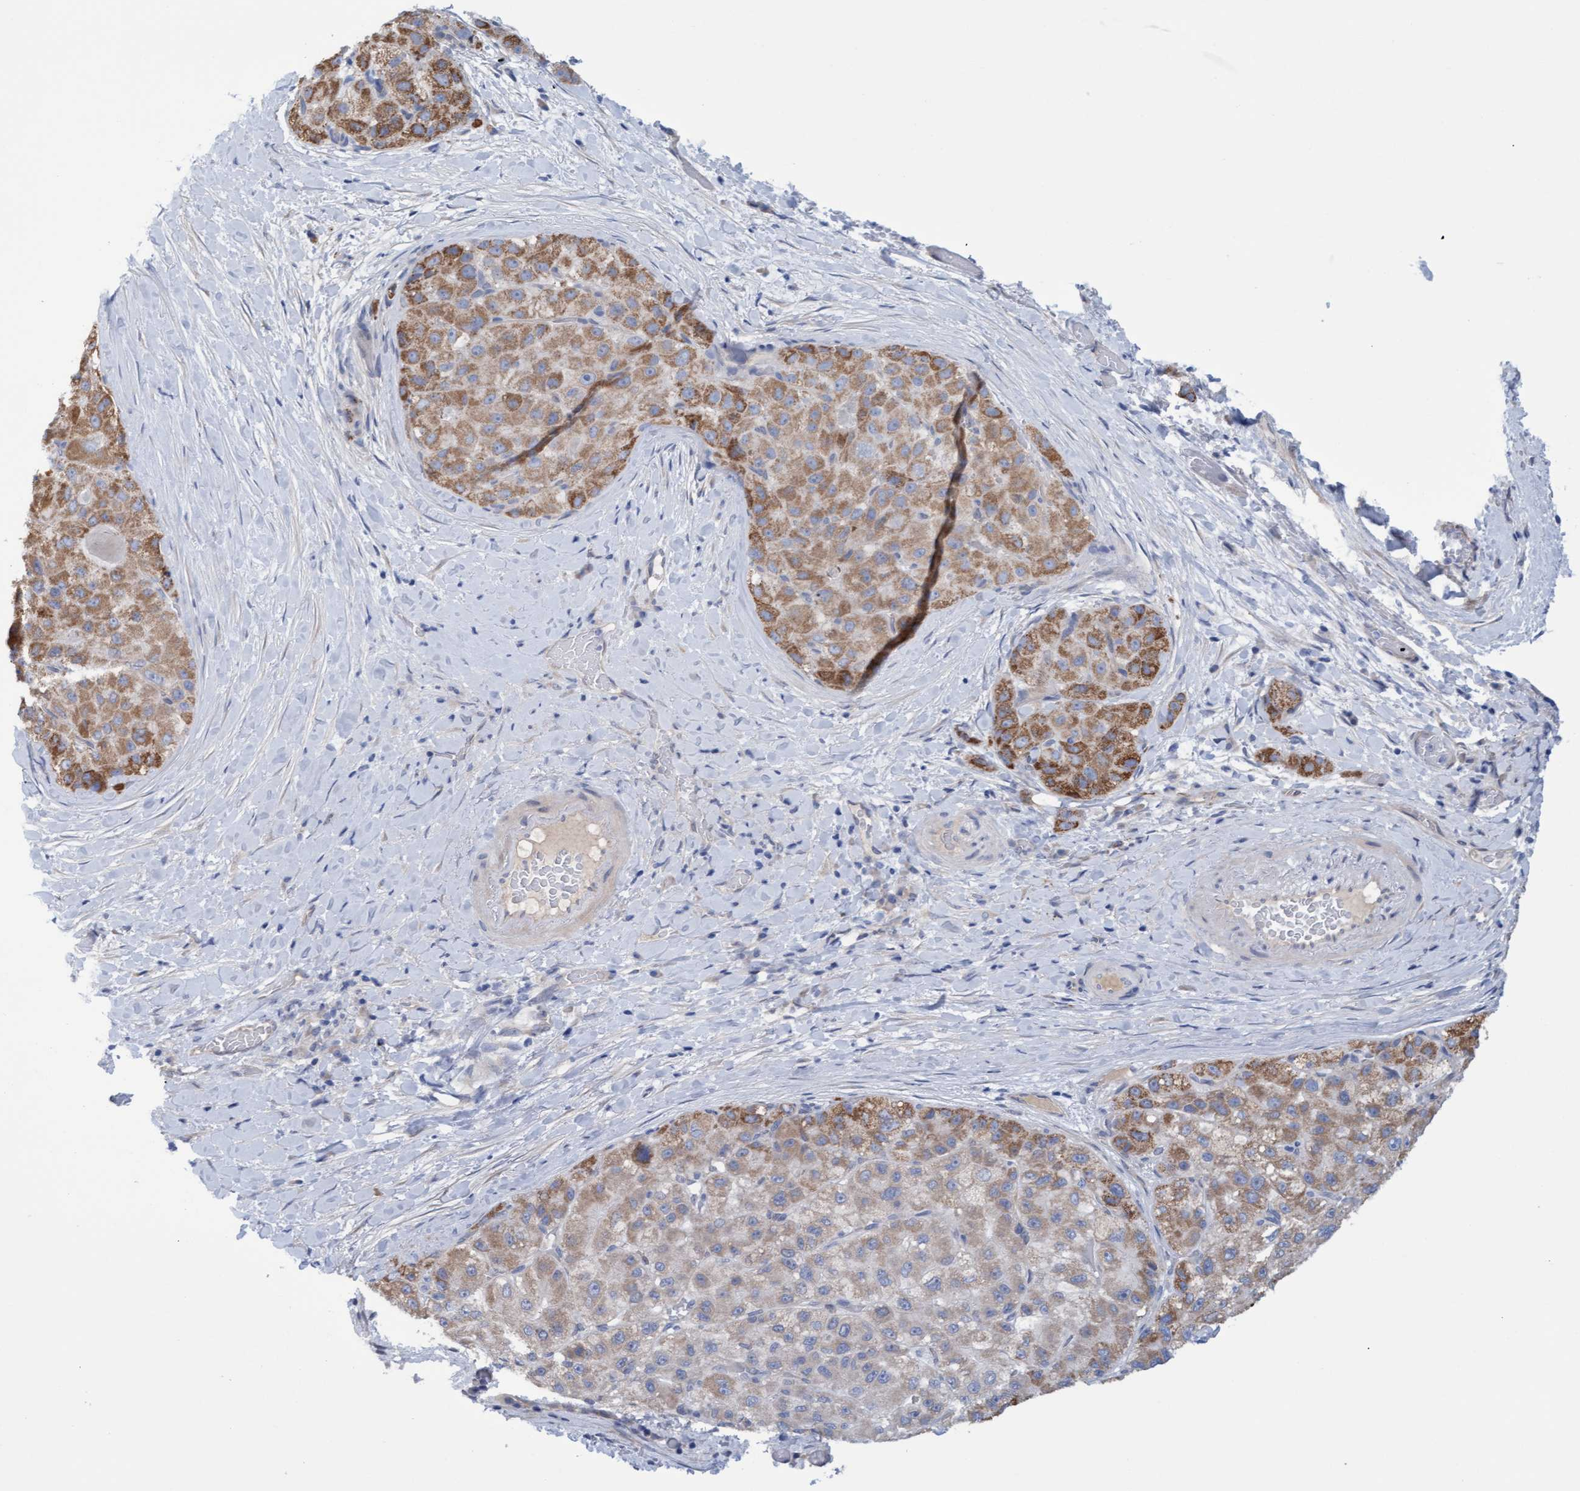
{"staining": {"intensity": "moderate", "quantity": "25%-75%", "location": "cytoplasmic/membranous"}, "tissue": "liver cancer", "cell_type": "Tumor cells", "image_type": "cancer", "snomed": [{"axis": "morphology", "description": "Carcinoma, Hepatocellular, NOS"}, {"axis": "topography", "description": "Liver"}], "caption": "Protein staining reveals moderate cytoplasmic/membranous staining in about 25%-75% of tumor cells in hepatocellular carcinoma (liver).", "gene": "STXBP1", "patient": {"sex": "male", "age": 80}}